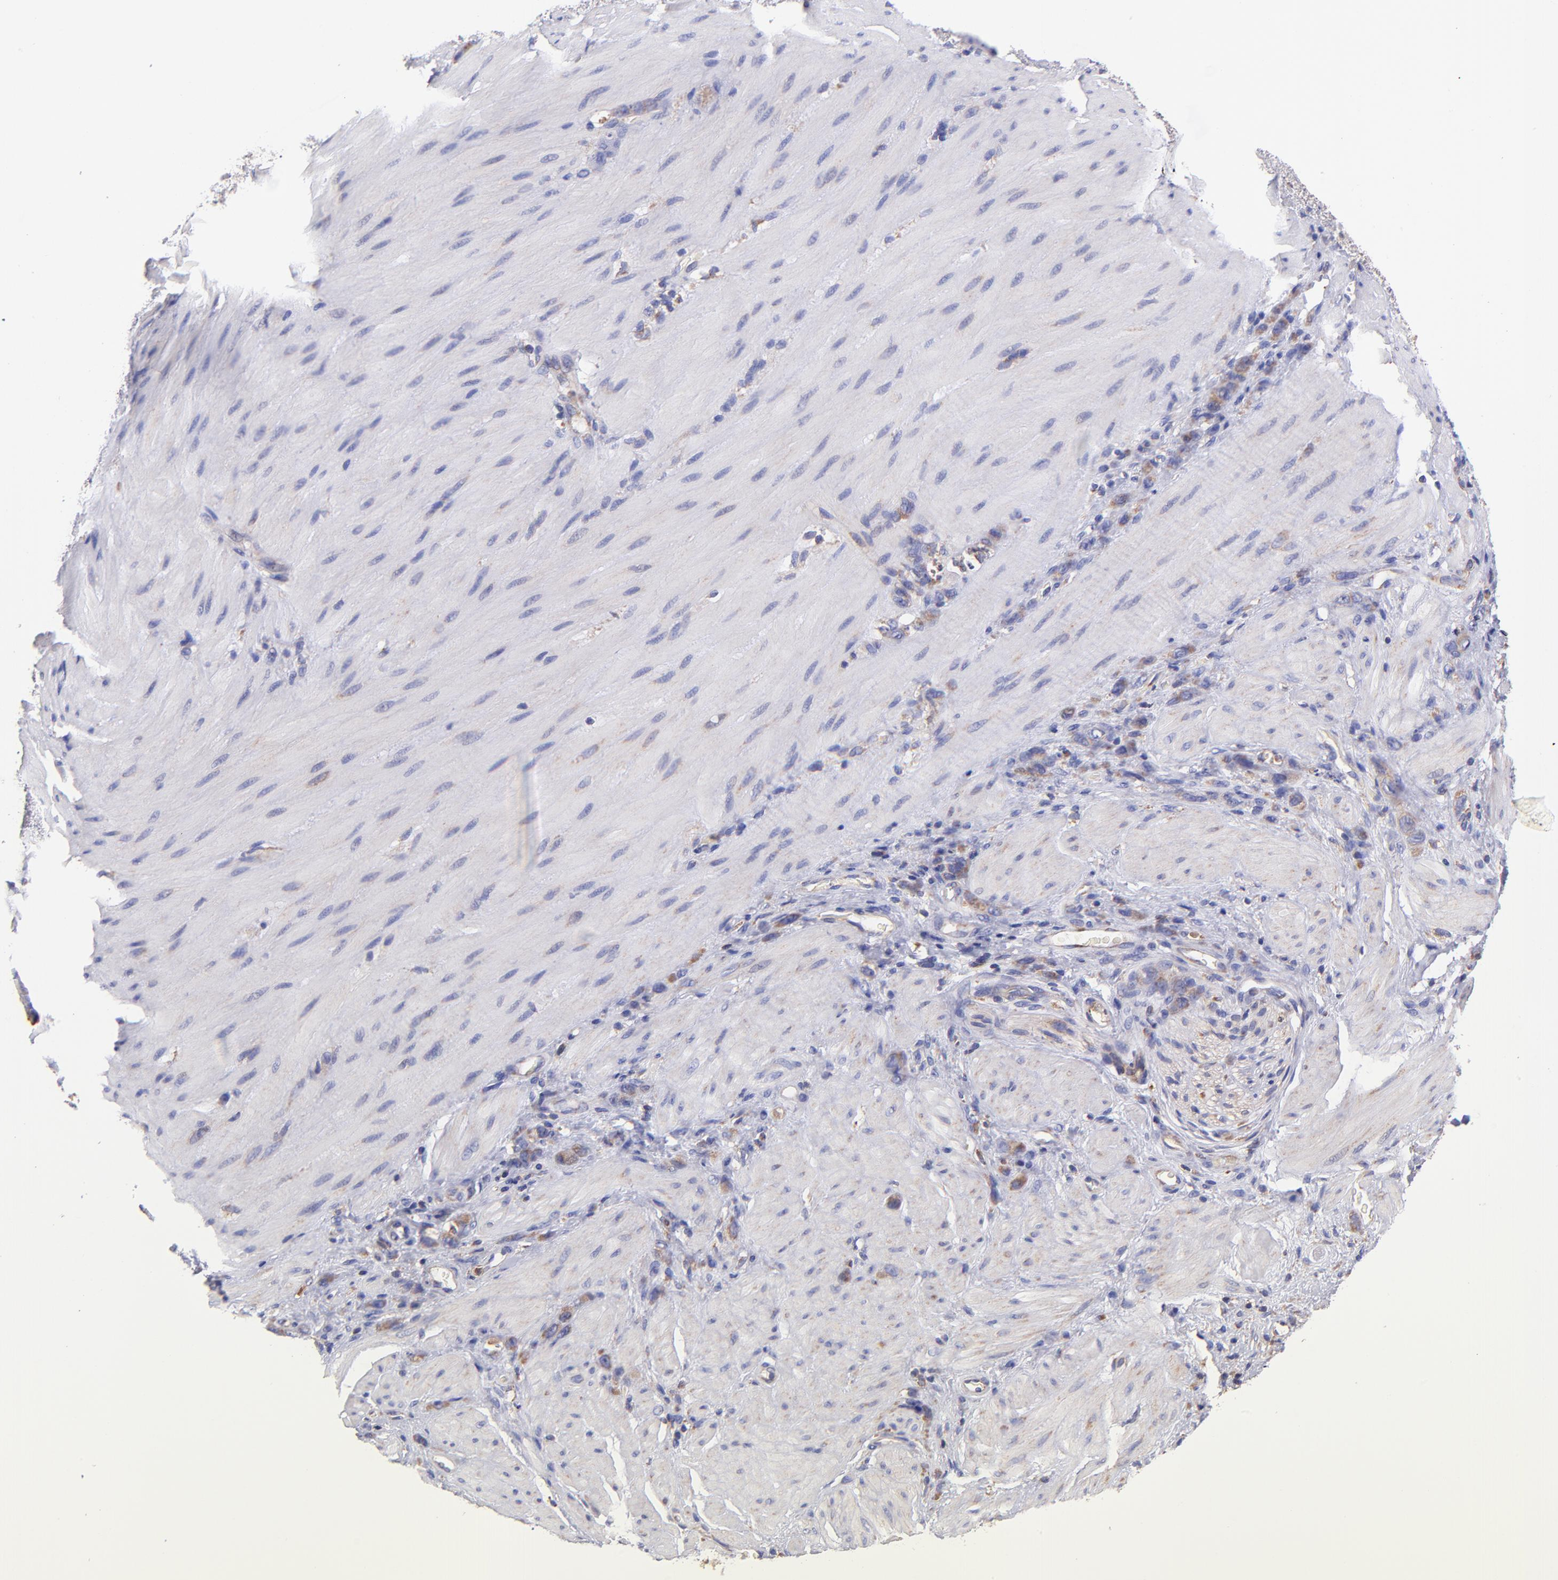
{"staining": {"intensity": "weak", "quantity": ">75%", "location": "cytoplasmic/membranous"}, "tissue": "stomach cancer", "cell_type": "Tumor cells", "image_type": "cancer", "snomed": [{"axis": "morphology", "description": "Normal tissue, NOS"}, {"axis": "morphology", "description": "Adenocarcinoma, NOS"}, {"axis": "topography", "description": "Stomach"}], "caption": "Approximately >75% of tumor cells in stomach adenocarcinoma exhibit weak cytoplasmic/membranous protein positivity as visualized by brown immunohistochemical staining.", "gene": "PREX1", "patient": {"sex": "male", "age": 82}}